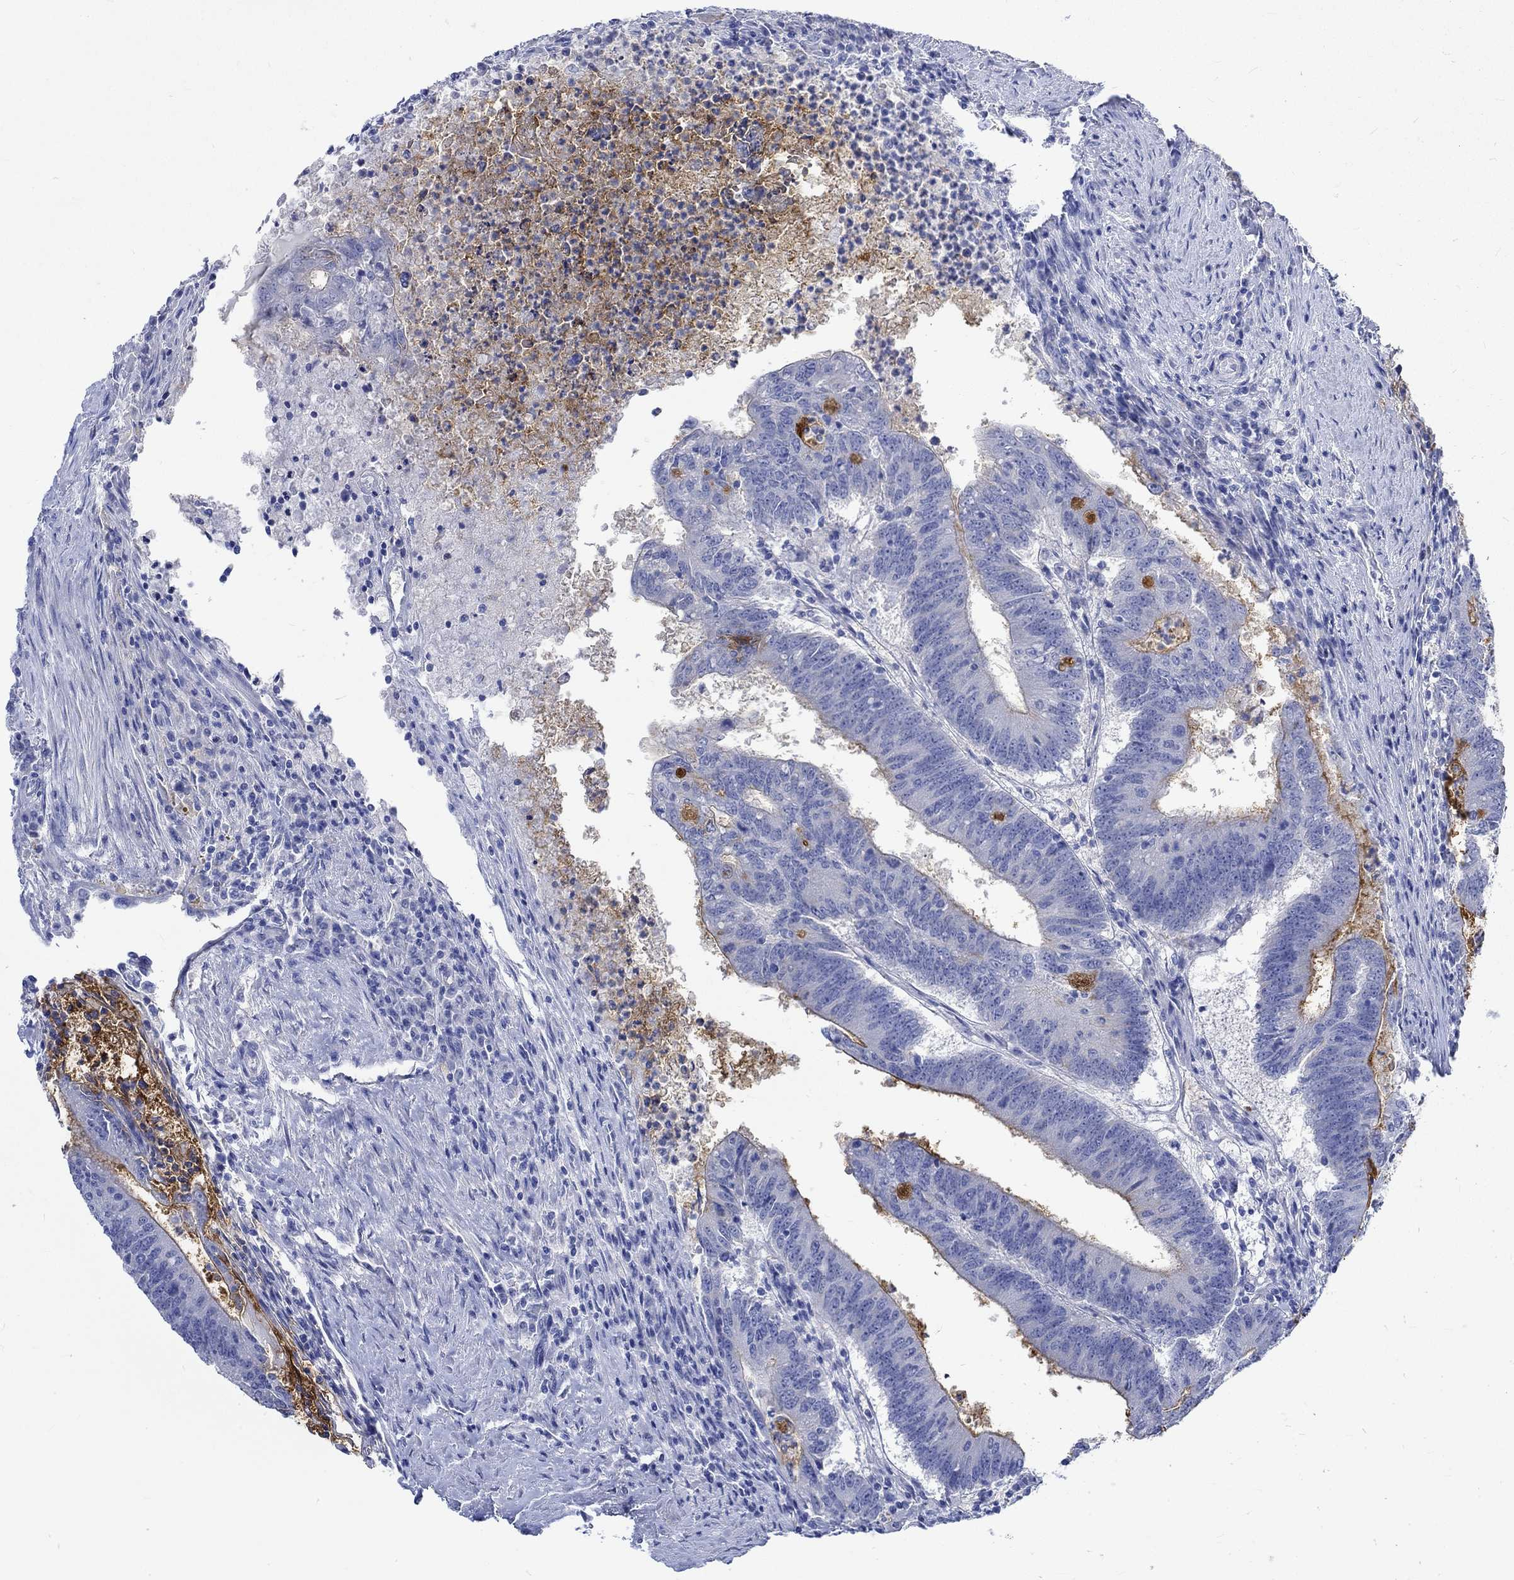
{"staining": {"intensity": "strong", "quantity": "25%-75%", "location": "cytoplasmic/membranous"}, "tissue": "colorectal cancer", "cell_type": "Tumor cells", "image_type": "cancer", "snomed": [{"axis": "morphology", "description": "Adenocarcinoma, NOS"}, {"axis": "topography", "description": "Colon"}], "caption": "IHC (DAB) staining of colorectal cancer demonstrates strong cytoplasmic/membranous protein staining in approximately 25%-75% of tumor cells.", "gene": "KCNA1", "patient": {"sex": "female", "age": 70}}